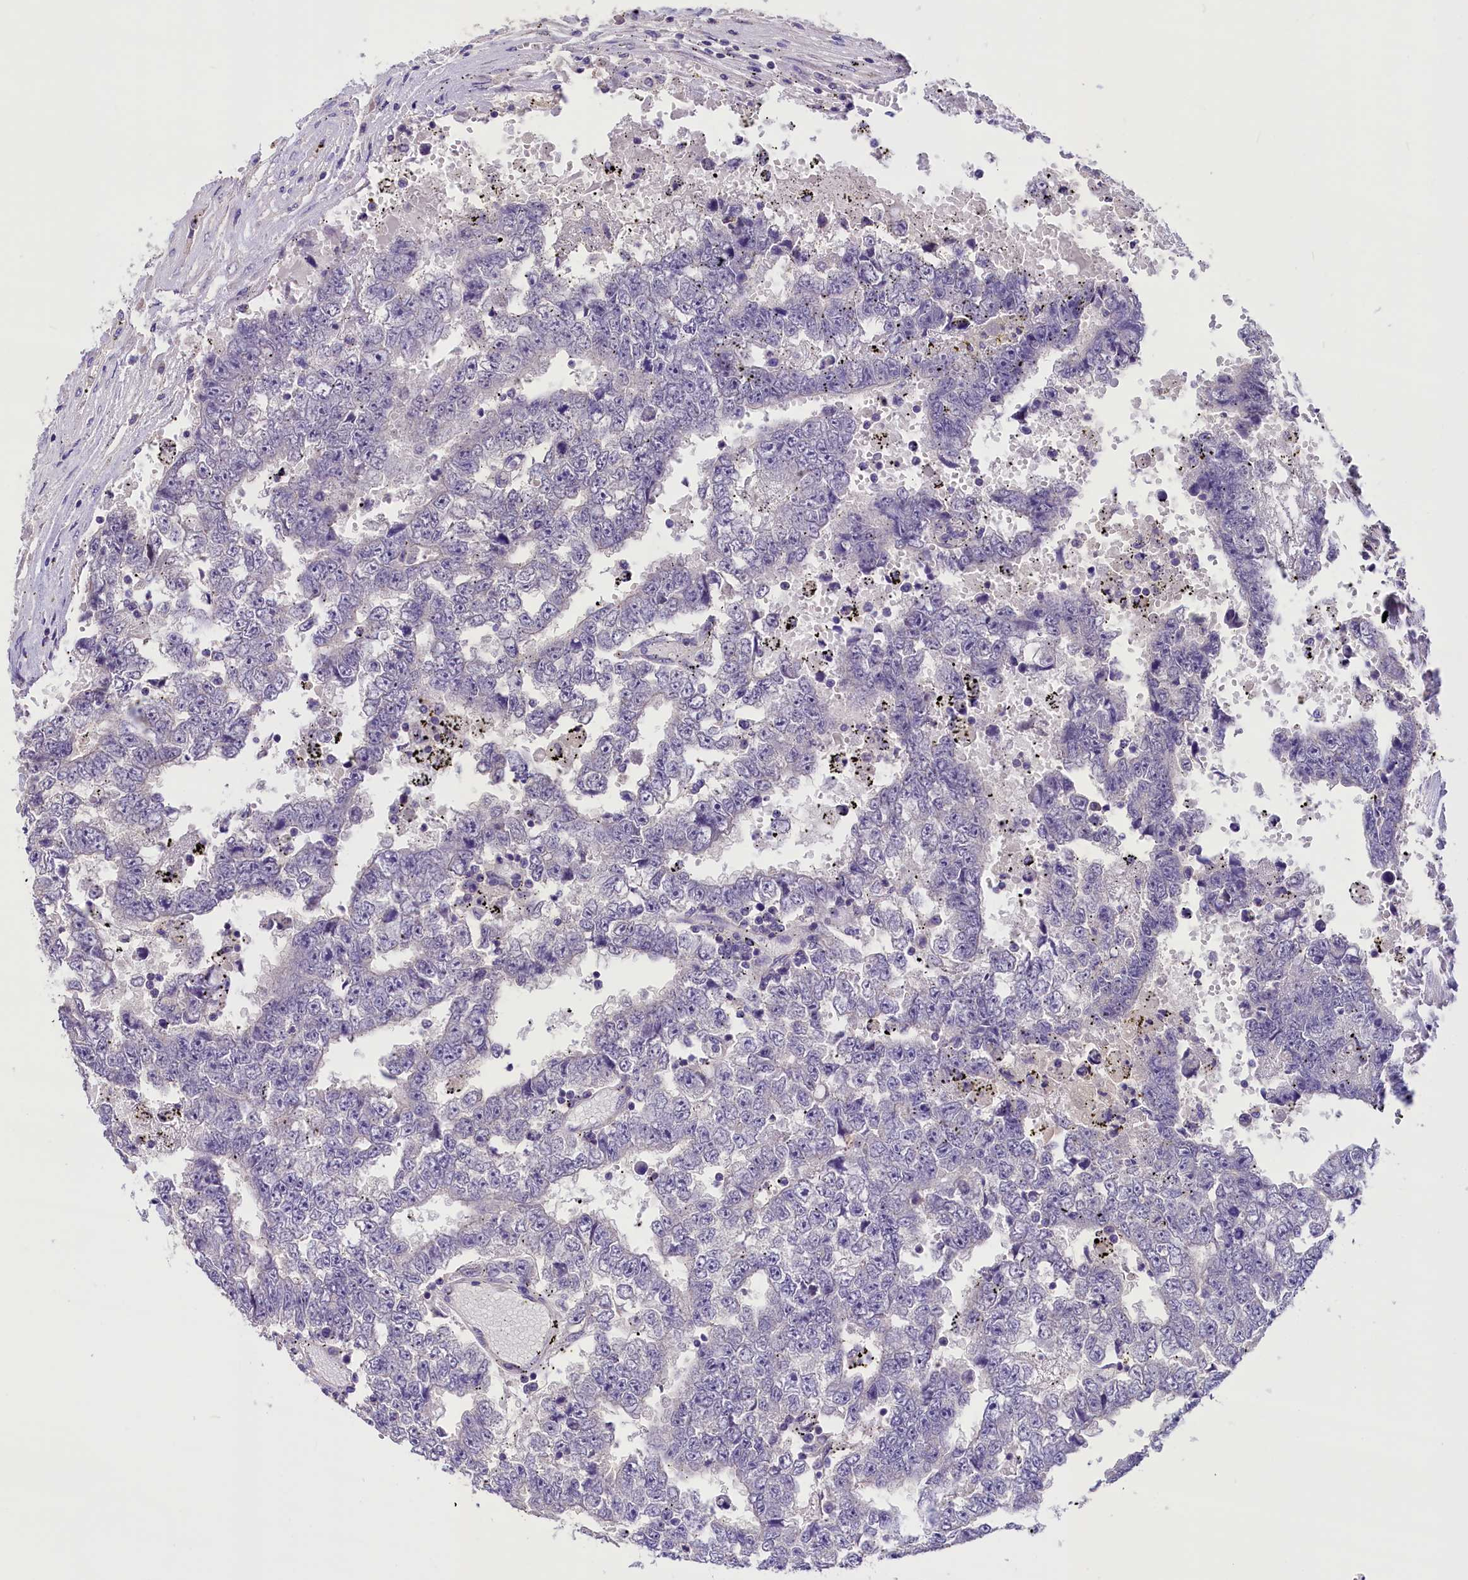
{"staining": {"intensity": "negative", "quantity": "none", "location": "none"}, "tissue": "testis cancer", "cell_type": "Tumor cells", "image_type": "cancer", "snomed": [{"axis": "morphology", "description": "Carcinoma, Embryonal, NOS"}, {"axis": "topography", "description": "Testis"}], "caption": "High power microscopy micrograph of an immunohistochemistry histopathology image of testis embryonal carcinoma, revealing no significant expression in tumor cells. Brightfield microscopy of immunohistochemistry stained with DAB (brown) and hematoxylin (blue), captured at high magnification.", "gene": "AP3B2", "patient": {"sex": "male", "age": 25}}